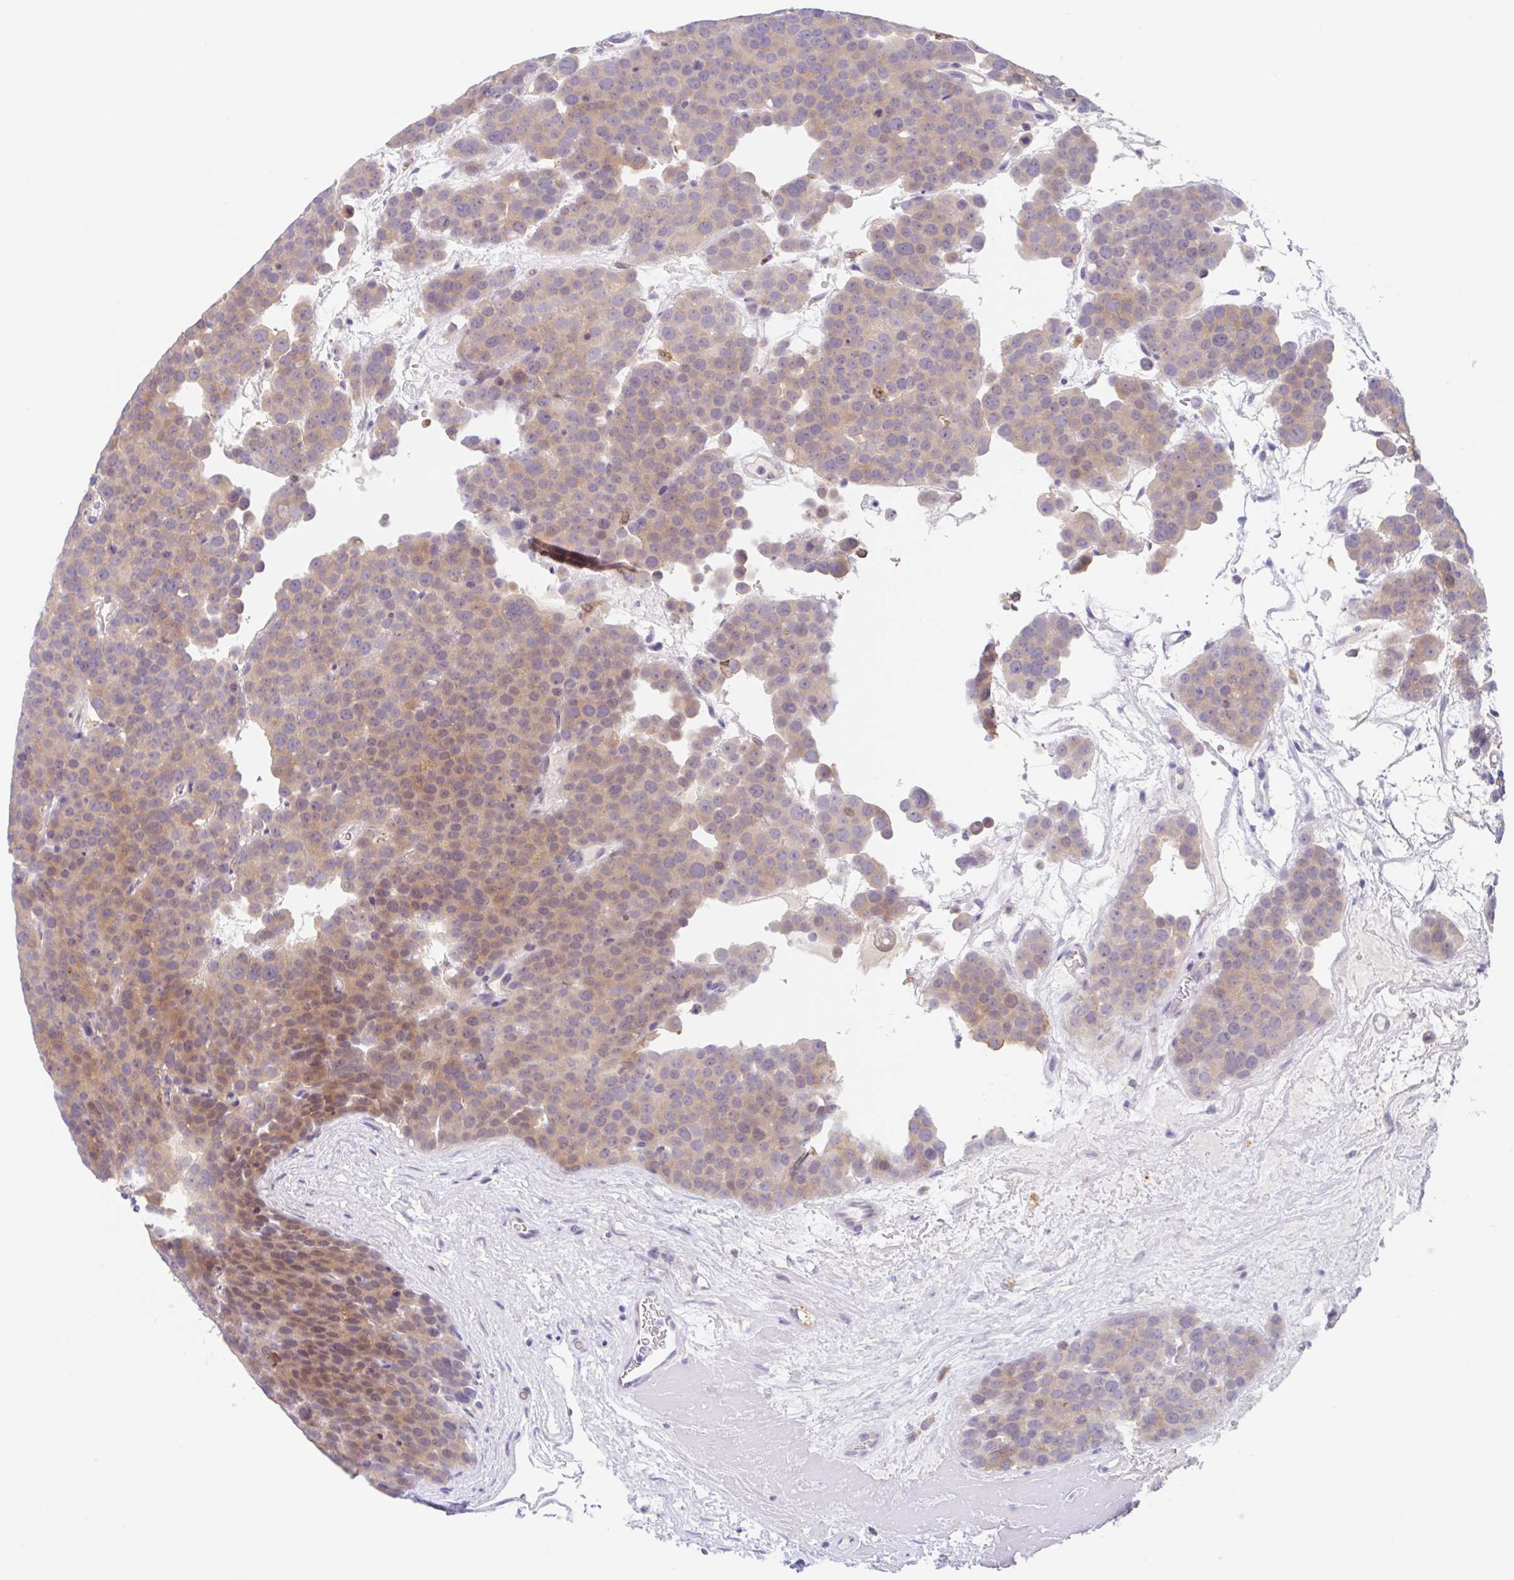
{"staining": {"intensity": "moderate", "quantity": ">75%", "location": "cytoplasmic/membranous"}, "tissue": "testis cancer", "cell_type": "Tumor cells", "image_type": "cancer", "snomed": [{"axis": "morphology", "description": "Seminoma, NOS"}, {"axis": "topography", "description": "Testis"}], "caption": "Protein expression analysis of human testis seminoma reveals moderate cytoplasmic/membranous staining in approximately >75% of tumor cells. (Stains: DAB in brown, nuclei in blue, Microscopy: brightfield microscopy at high magnification).", "gene": "TMEM86A", "patient": {"sex": "male", "age": 71}}